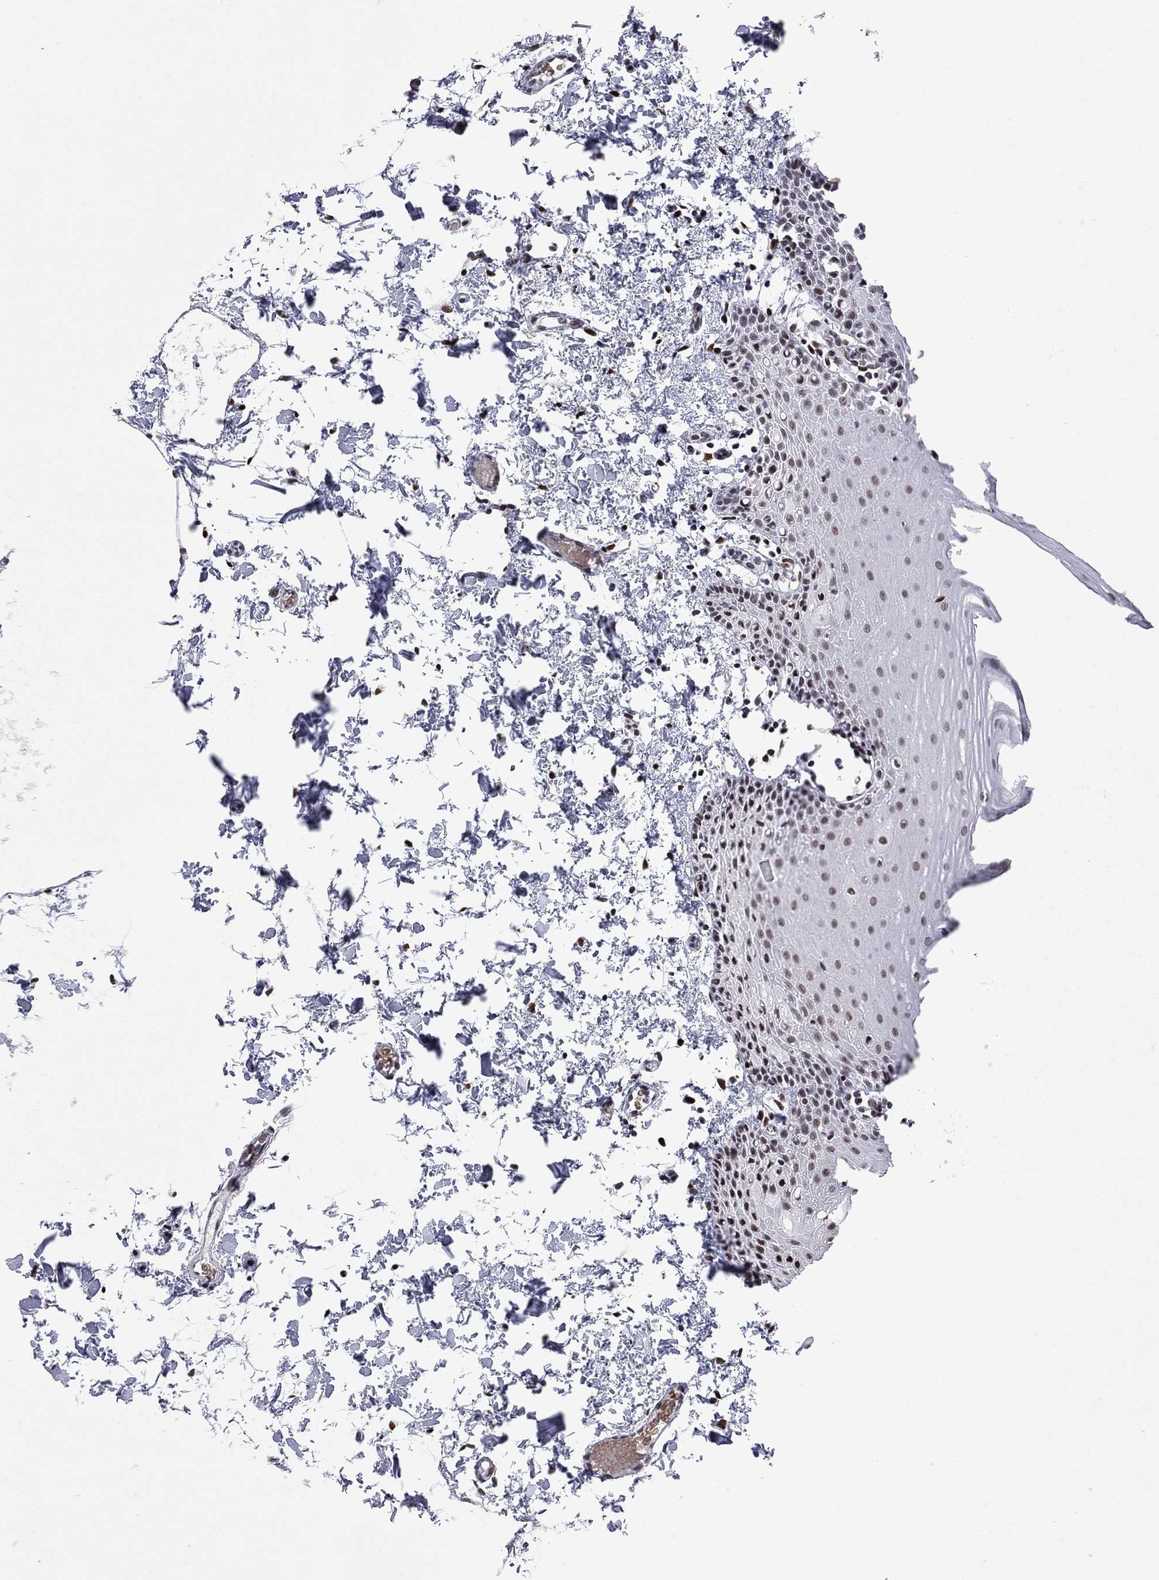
{"staining": {"intensity": "moderate", "quantity": "25%-75%", "location": "nuclear"}, "tissue": "oral mucosa", "cell_type": "Squamous epithelial cells", "image_type": "normal", "snomed": [{"axis": "morphology", "description": "Normal tissue, NOS"}, {"axis": "topography", "description": "Oral tissue"}], "caption": "Oral mucosa stained with DAB immunohistochemistry demonstrates medium levels of moderate nuclear staining in about 25%-75% of squamous epithelial cells.", "gene": "ZBTB47", "patient": {"sex": "male", "age": 81}}